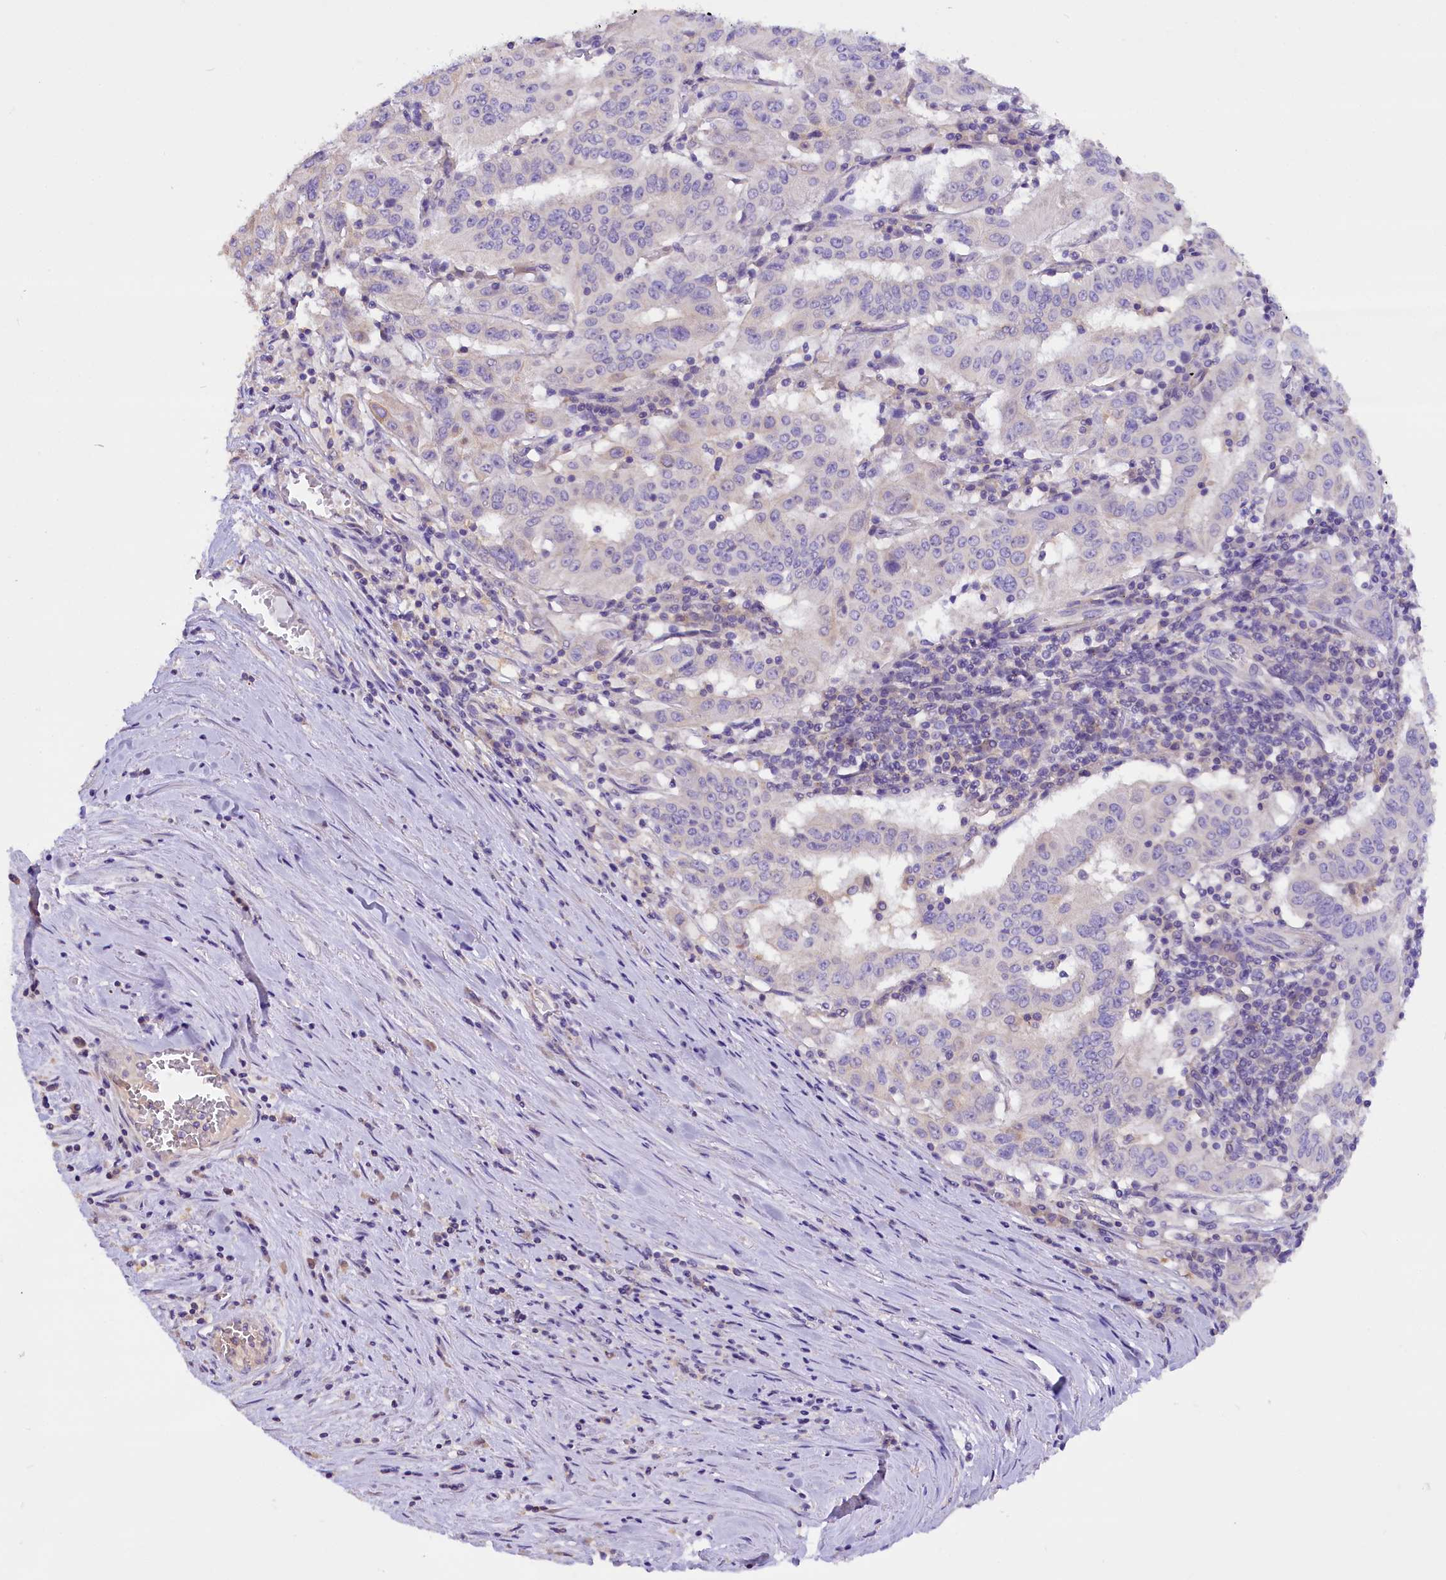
{"staining": {"intensity": "negative", "quantity": "none", "location": "none"}, "tissue": "pancreatic cancer", "cell_type": "Tumor cells", "image_type": "cancer", "snomed": [{"axis": "morphology", "description": "Adenocarcinoma, NOS"}, {"axis": "topography", "description": "Pancreas"}], "caption": "Protein analysis of pancreatic adenocarcinoma exhibits no significant staining in tumor cells.", "gene": "AP3B2", "patient": {"sex": "male", "age": 63}}